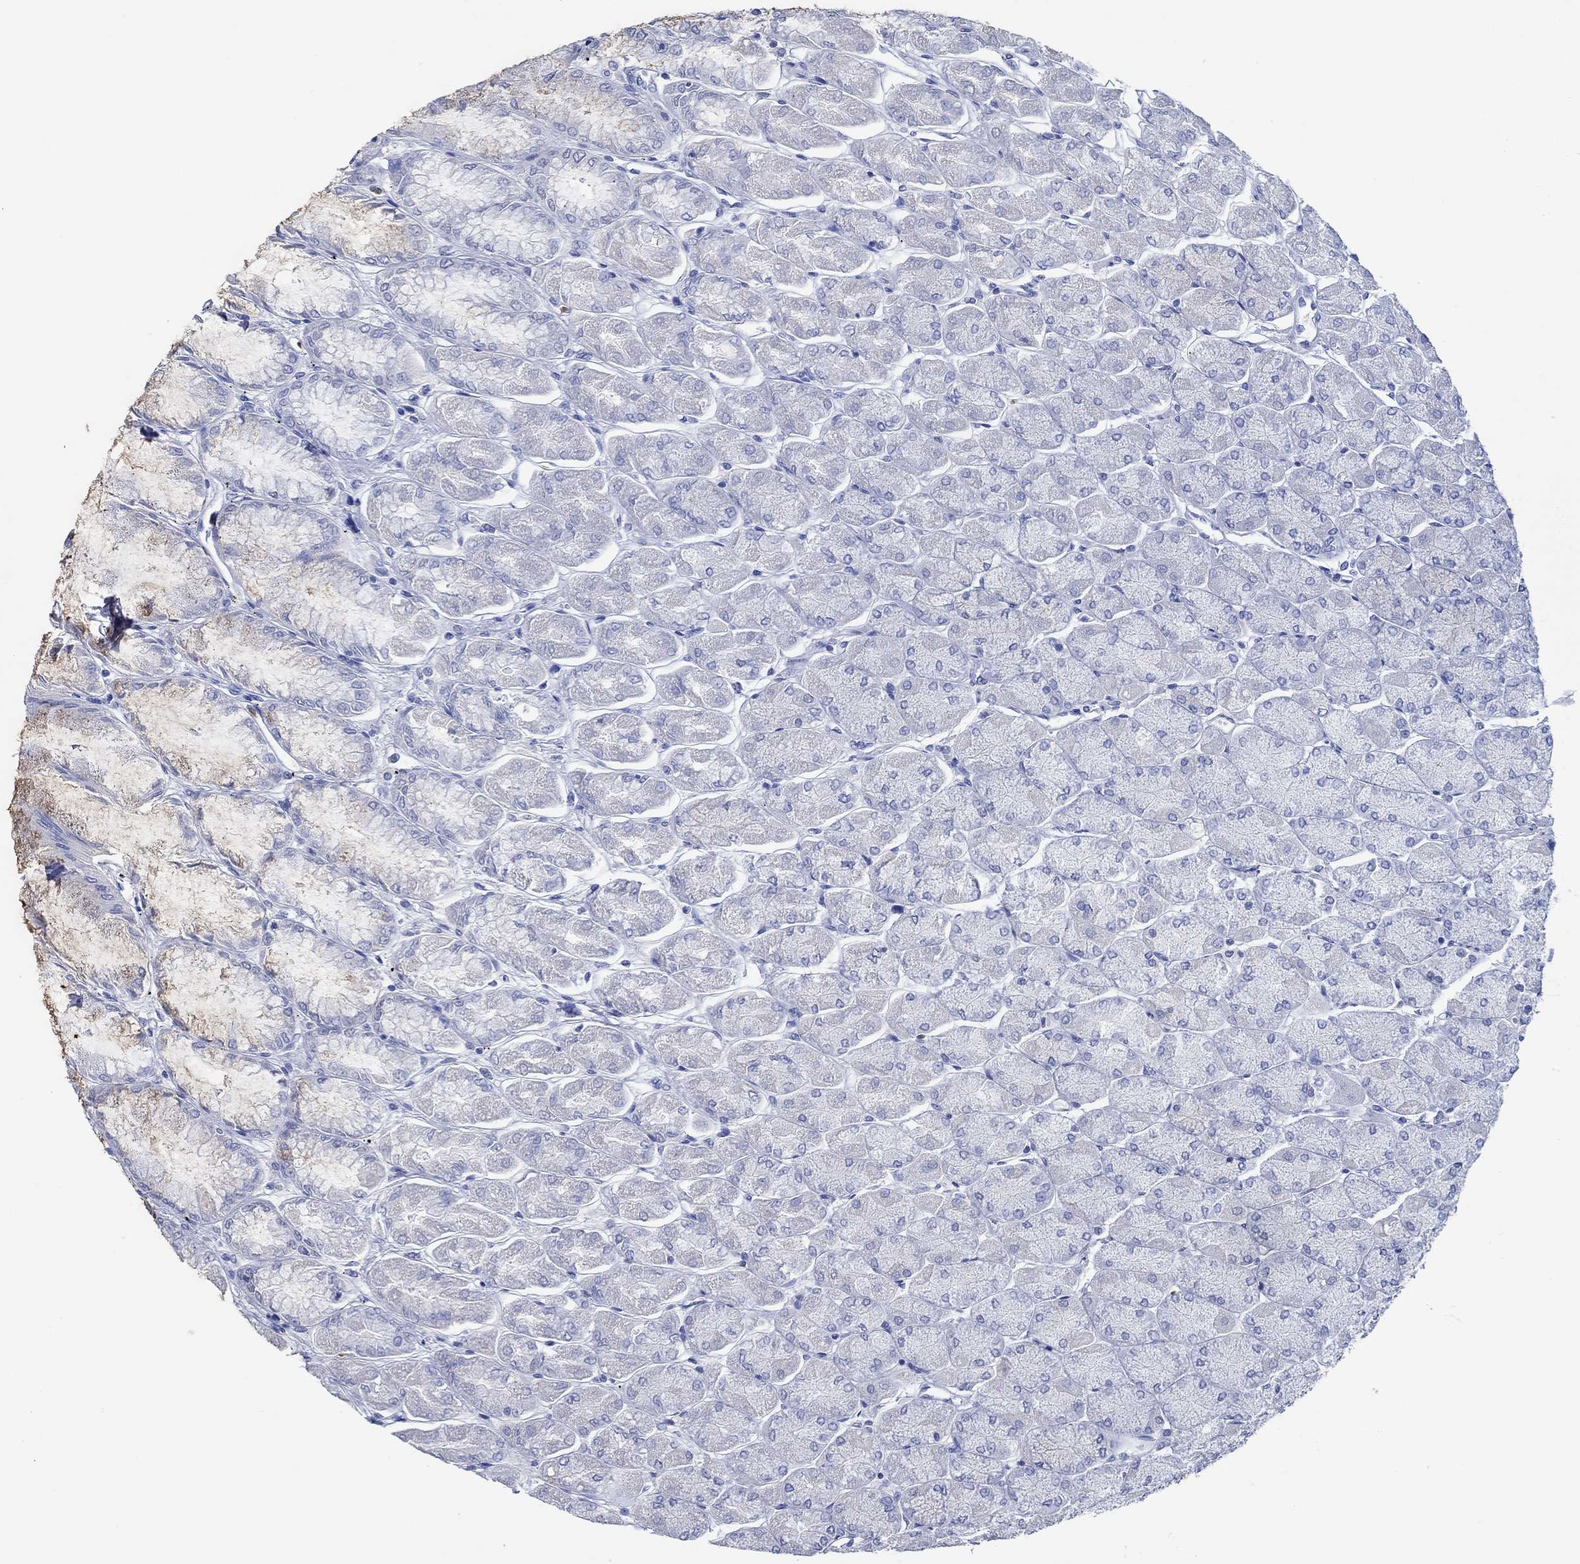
{"staining": {"intensity": "weak", "quantity": "<25%", "location": "cytoplasmic/membranous"}, "tissue": "stomach", "cell_type": "Glandular cells", "image_type": "normal", "snomed": [{"axis": "morphology", "description": "Normal tissue, NOS"}, {"axis": "topography", "description": "Stomach, upper"}], "caption": "The image reveals no staining of glandular cells in unremarkable stomach. (Stains: DAB immunohistochemistry (IHC) with hematoxylin counter stain, Microscopy: brightfield microscopy at high magnification).", "gene": "ZNF671", "patient": {"sex": "male", "age": 60}}